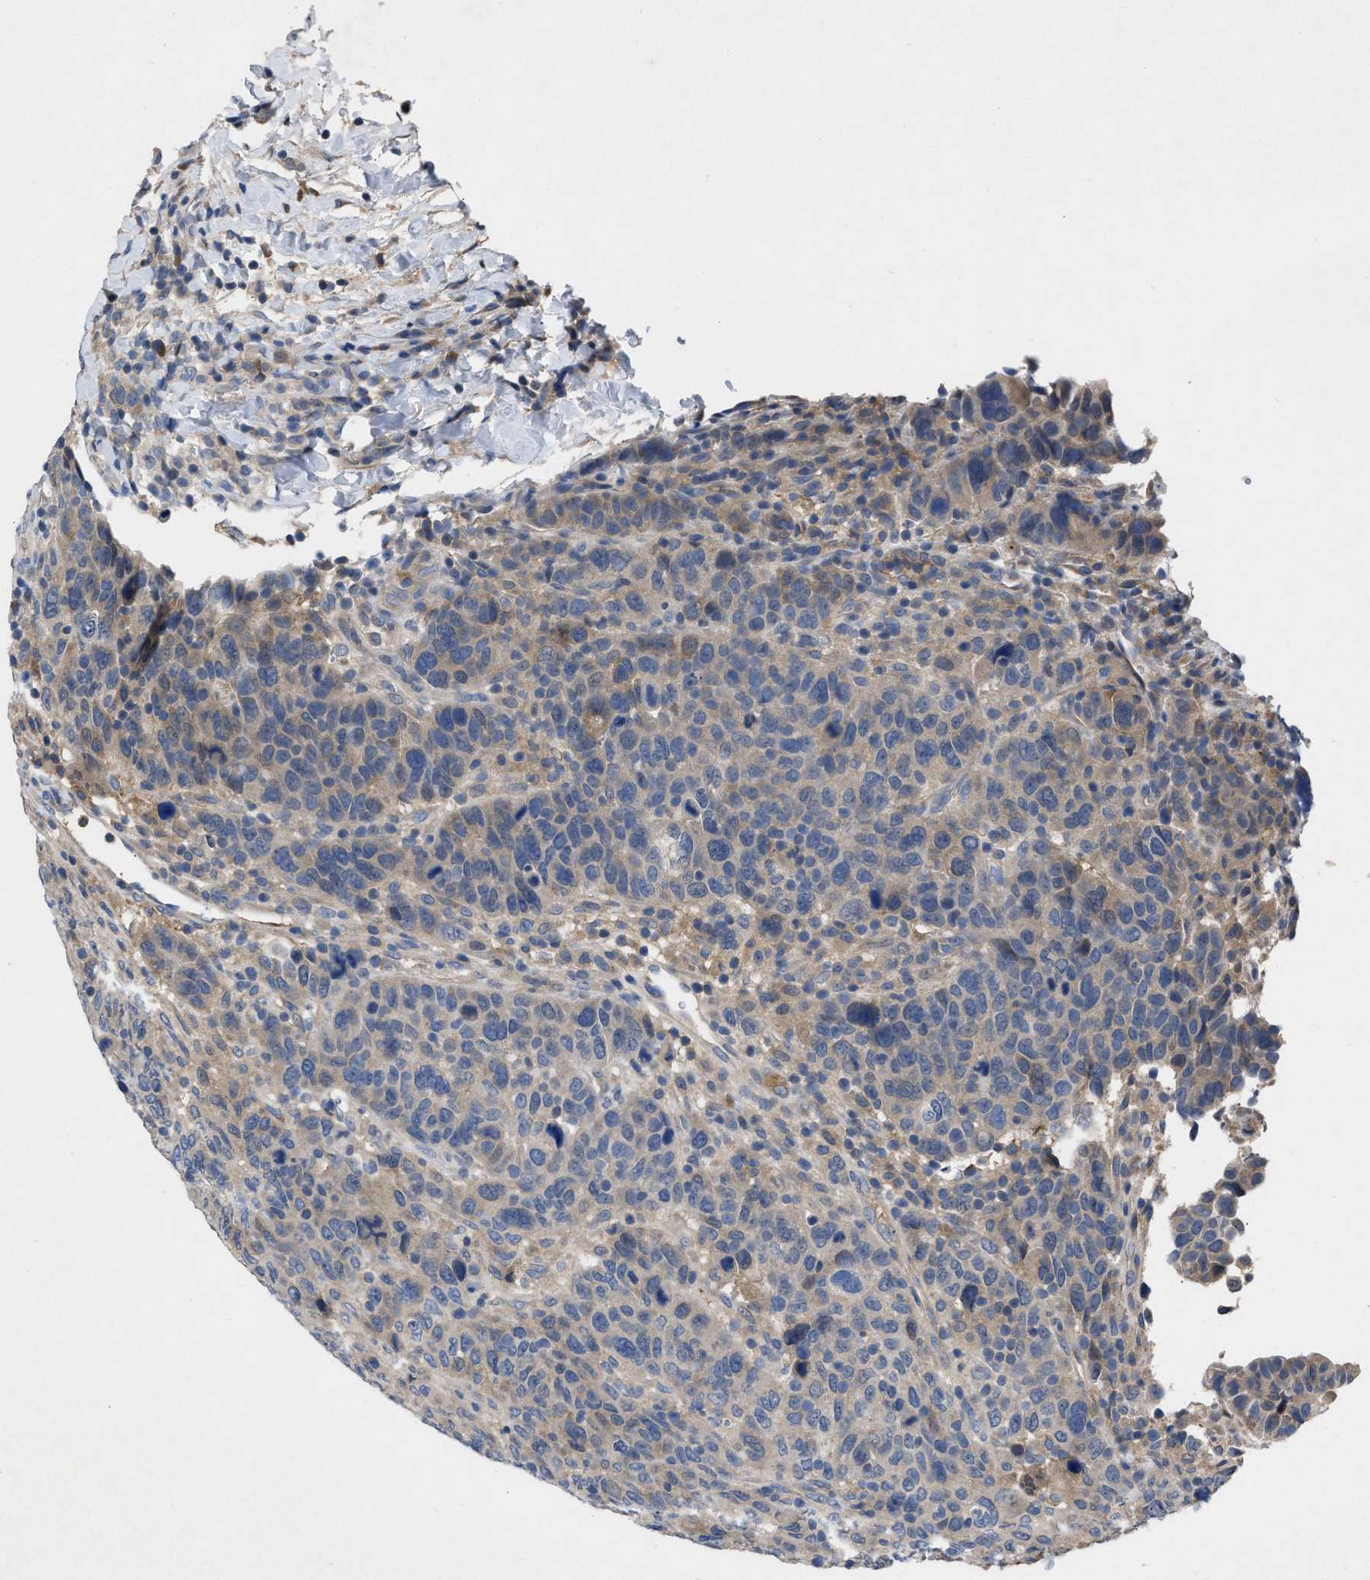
{"staining": {"intensity": "weak", "quantity": "25%-75%", "location": "cytoplasmic/membranous"}, "tissue": "breast cancer", "cell_type": "Tumor cells", "image_type": "cancer", "snomed": [{"axis": "morphology", "description": "Duct carcinoma"}, {"axis": "topography", "description": "Breast"}], "caption": "Tumor cells exhibit low levels of weak cytoplasmic/membranous expression in about 25%-75% of cells in breast cancer.", "gene": "VPS4A", "patient": {"sex": "female", "age": 37}}